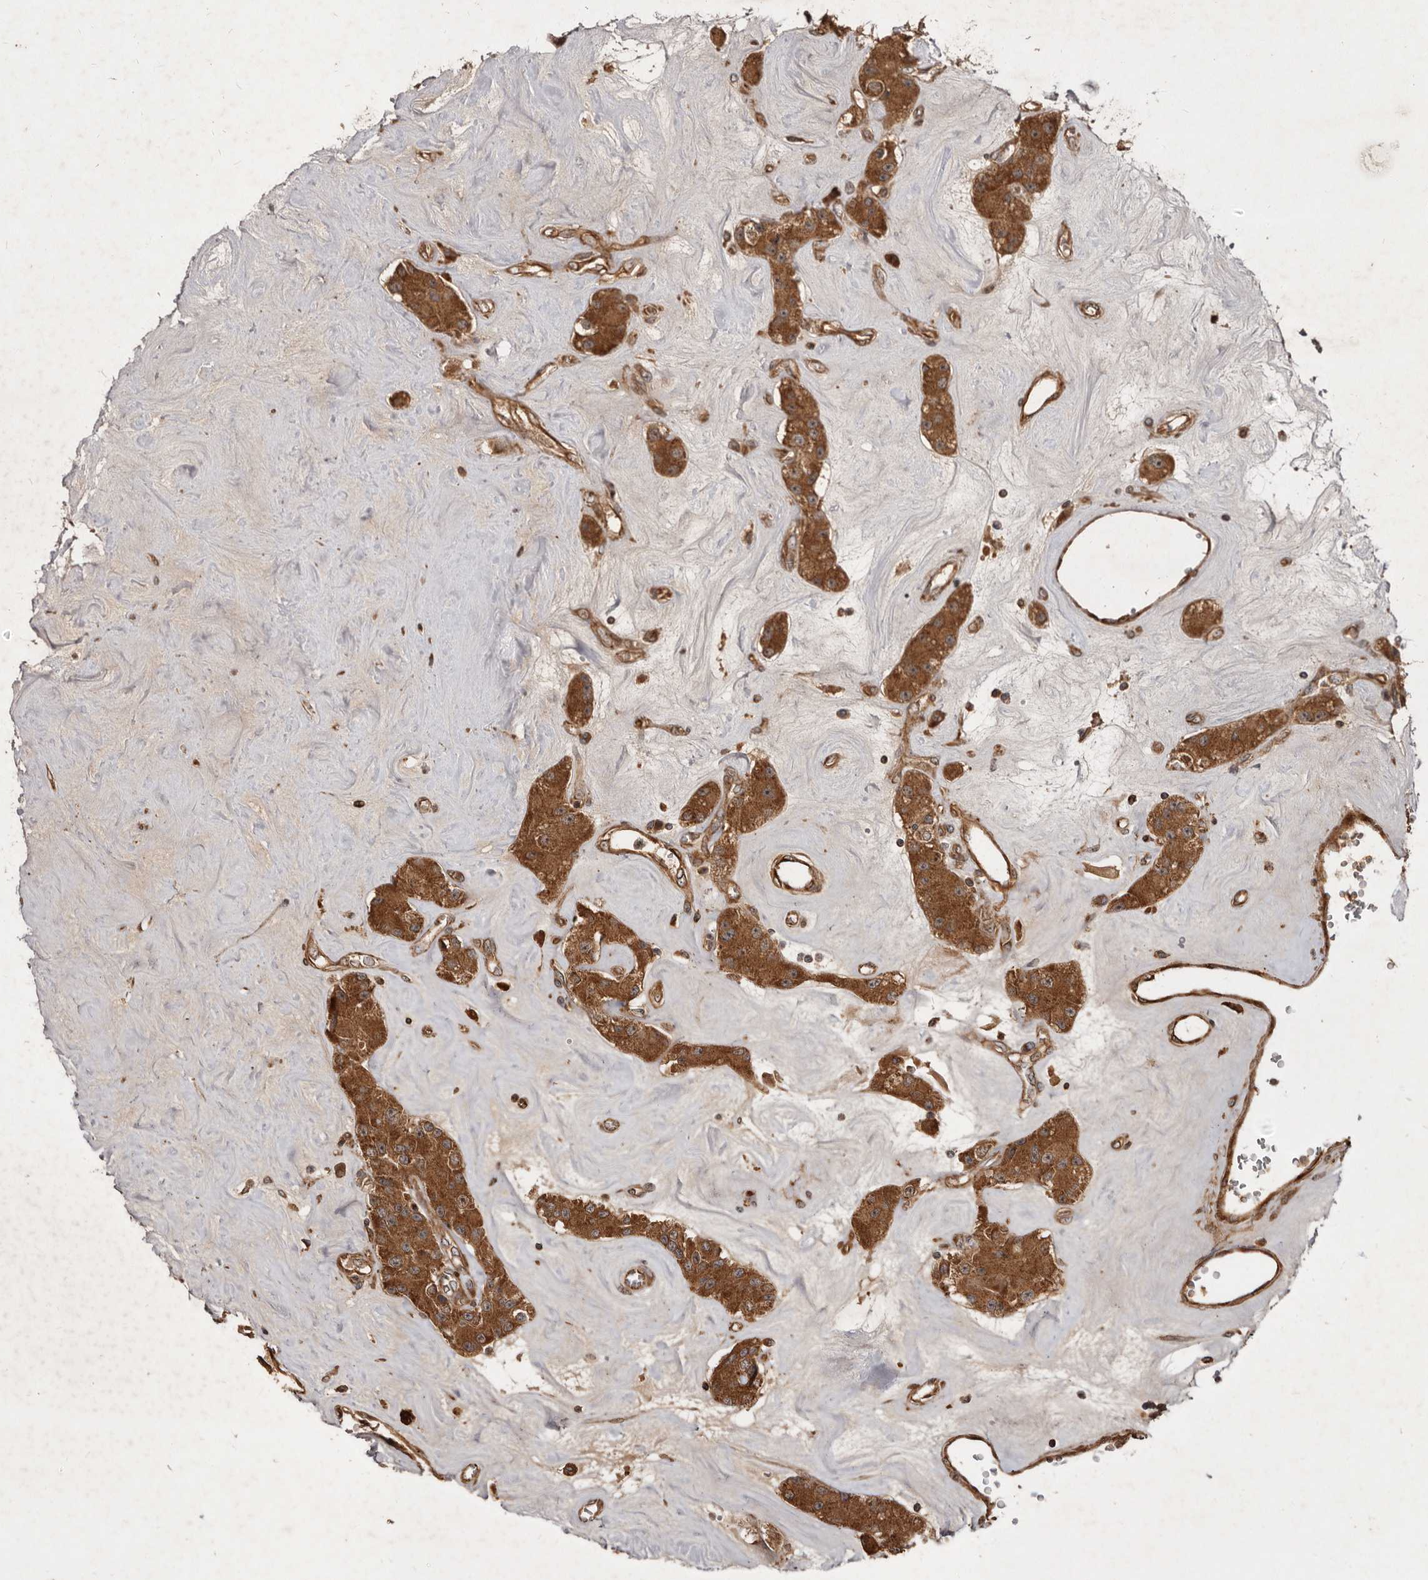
{"staining": {"intensity": "moderate", "quantity": ">75%", "location": "cytoplasmic/membranous"}, "tissue": "carcinoid", "cell_type": "Tumor cells", "image_type": "cancer", "snomed": [{"axis": "morphology", "description": "Carcinoid, malignant, NOS"}, {"axis": "topography", "description": "Pancreas"}], "caption": "High-magnification brightfield microscopy of malignant carcinoid stained with DAB (3,3'-diaminobenzidine) (brown) and counterstained with hematoxylin (blue). tumor cells exhibit moderate cytoplasmic/membranous positivity is identified in about>75% of cells.", "gene": "STK36", "patient": {"sex": "male", "age": 41}}